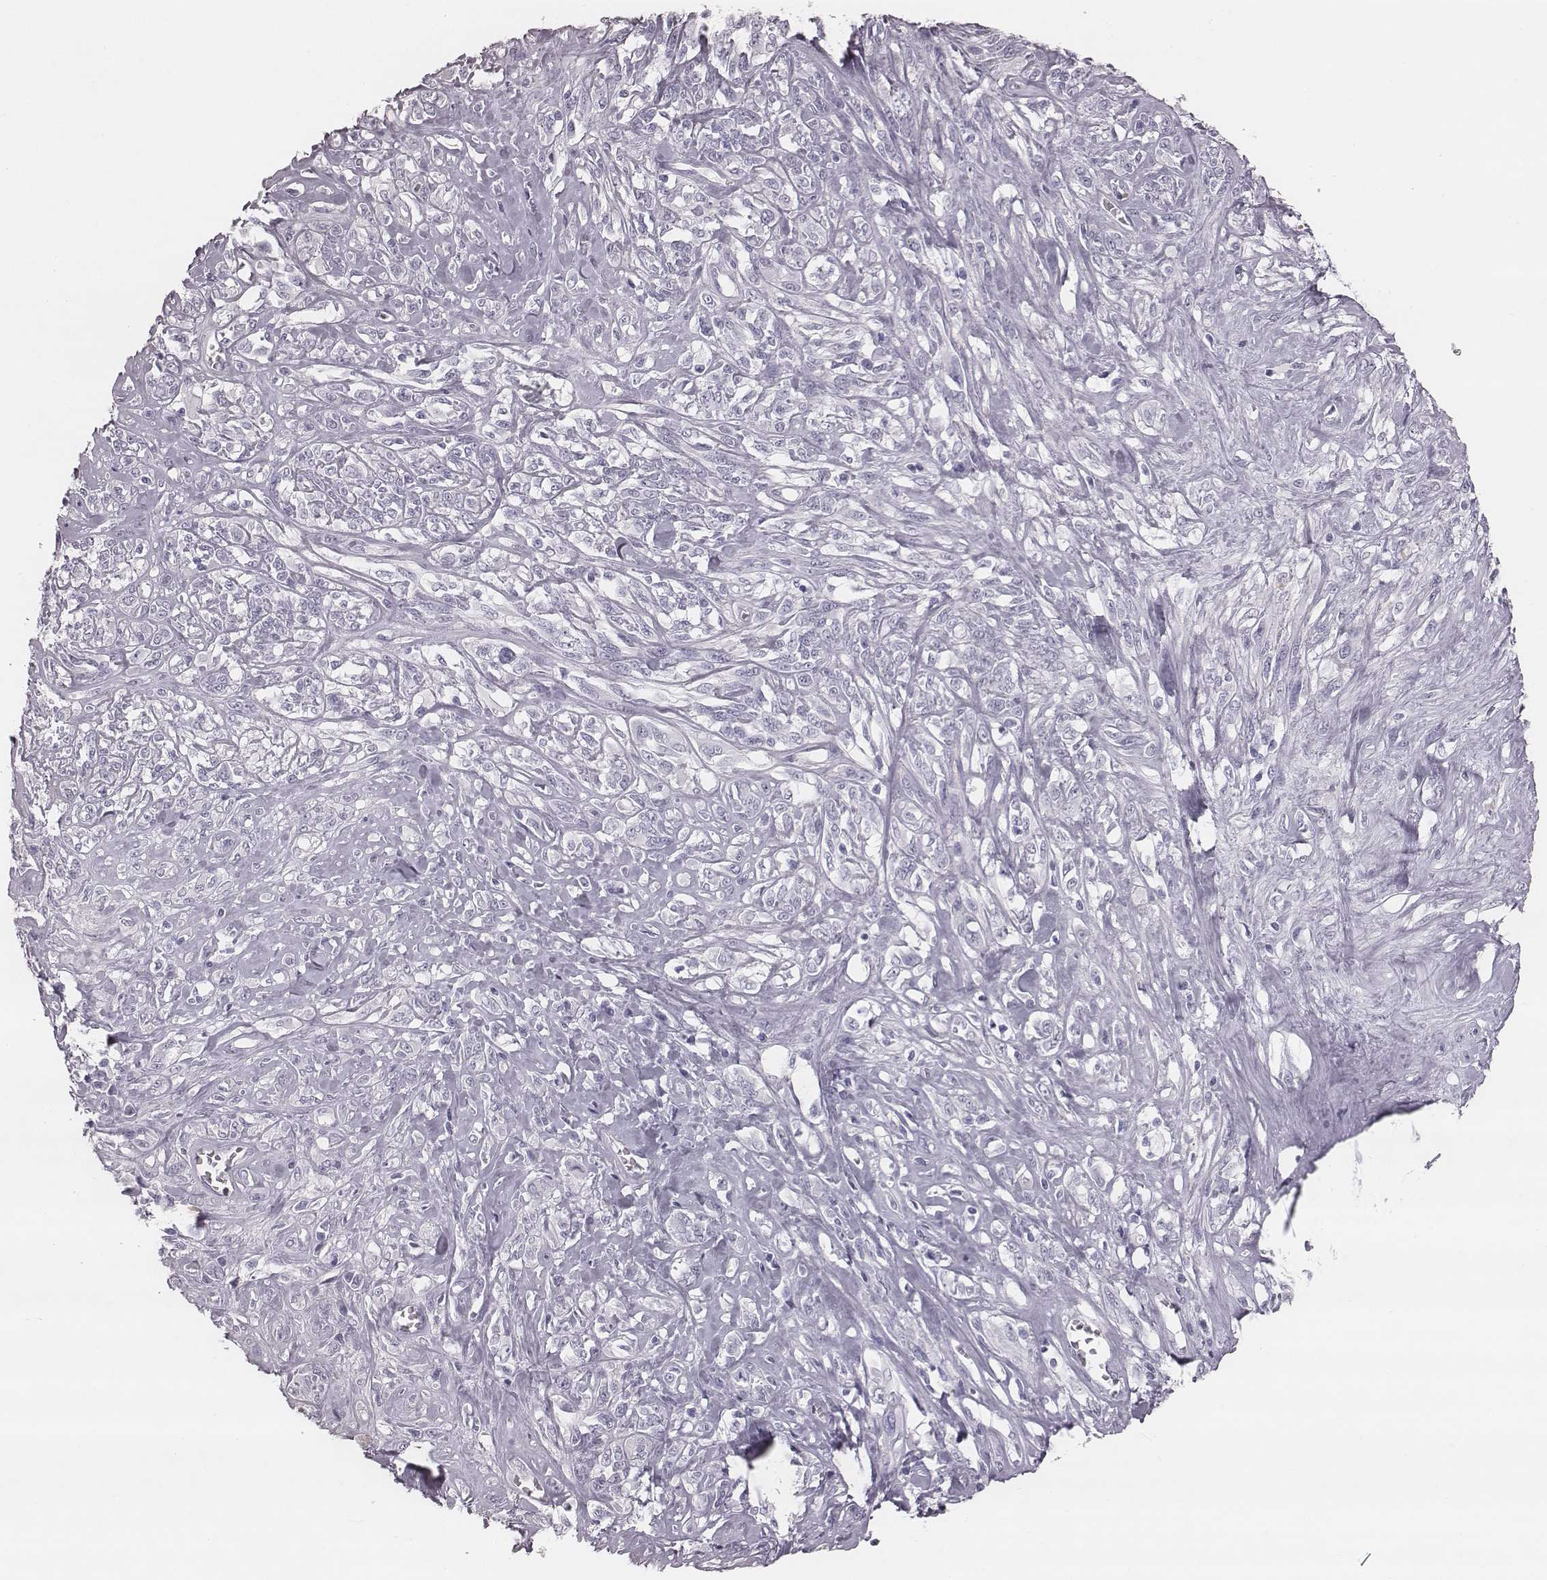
{"staining": {"intensity": "negative", "quantity": "none", "location": "none"}, "tissue": "melanoma", "cell_type": "Tumor cells", "image_type": "cancer", "snomed": [{"axis": "morphology", "description": "Malignant melanoma, NOS"}, {"axis": "topography", "description": "Skin"}], "caption": "This is a histopathology image of IHC staining of melanoma, which shows no positivity in tumor cells.", "gene": "KRT74", "patient": {"sex": "female", "age": 91}}